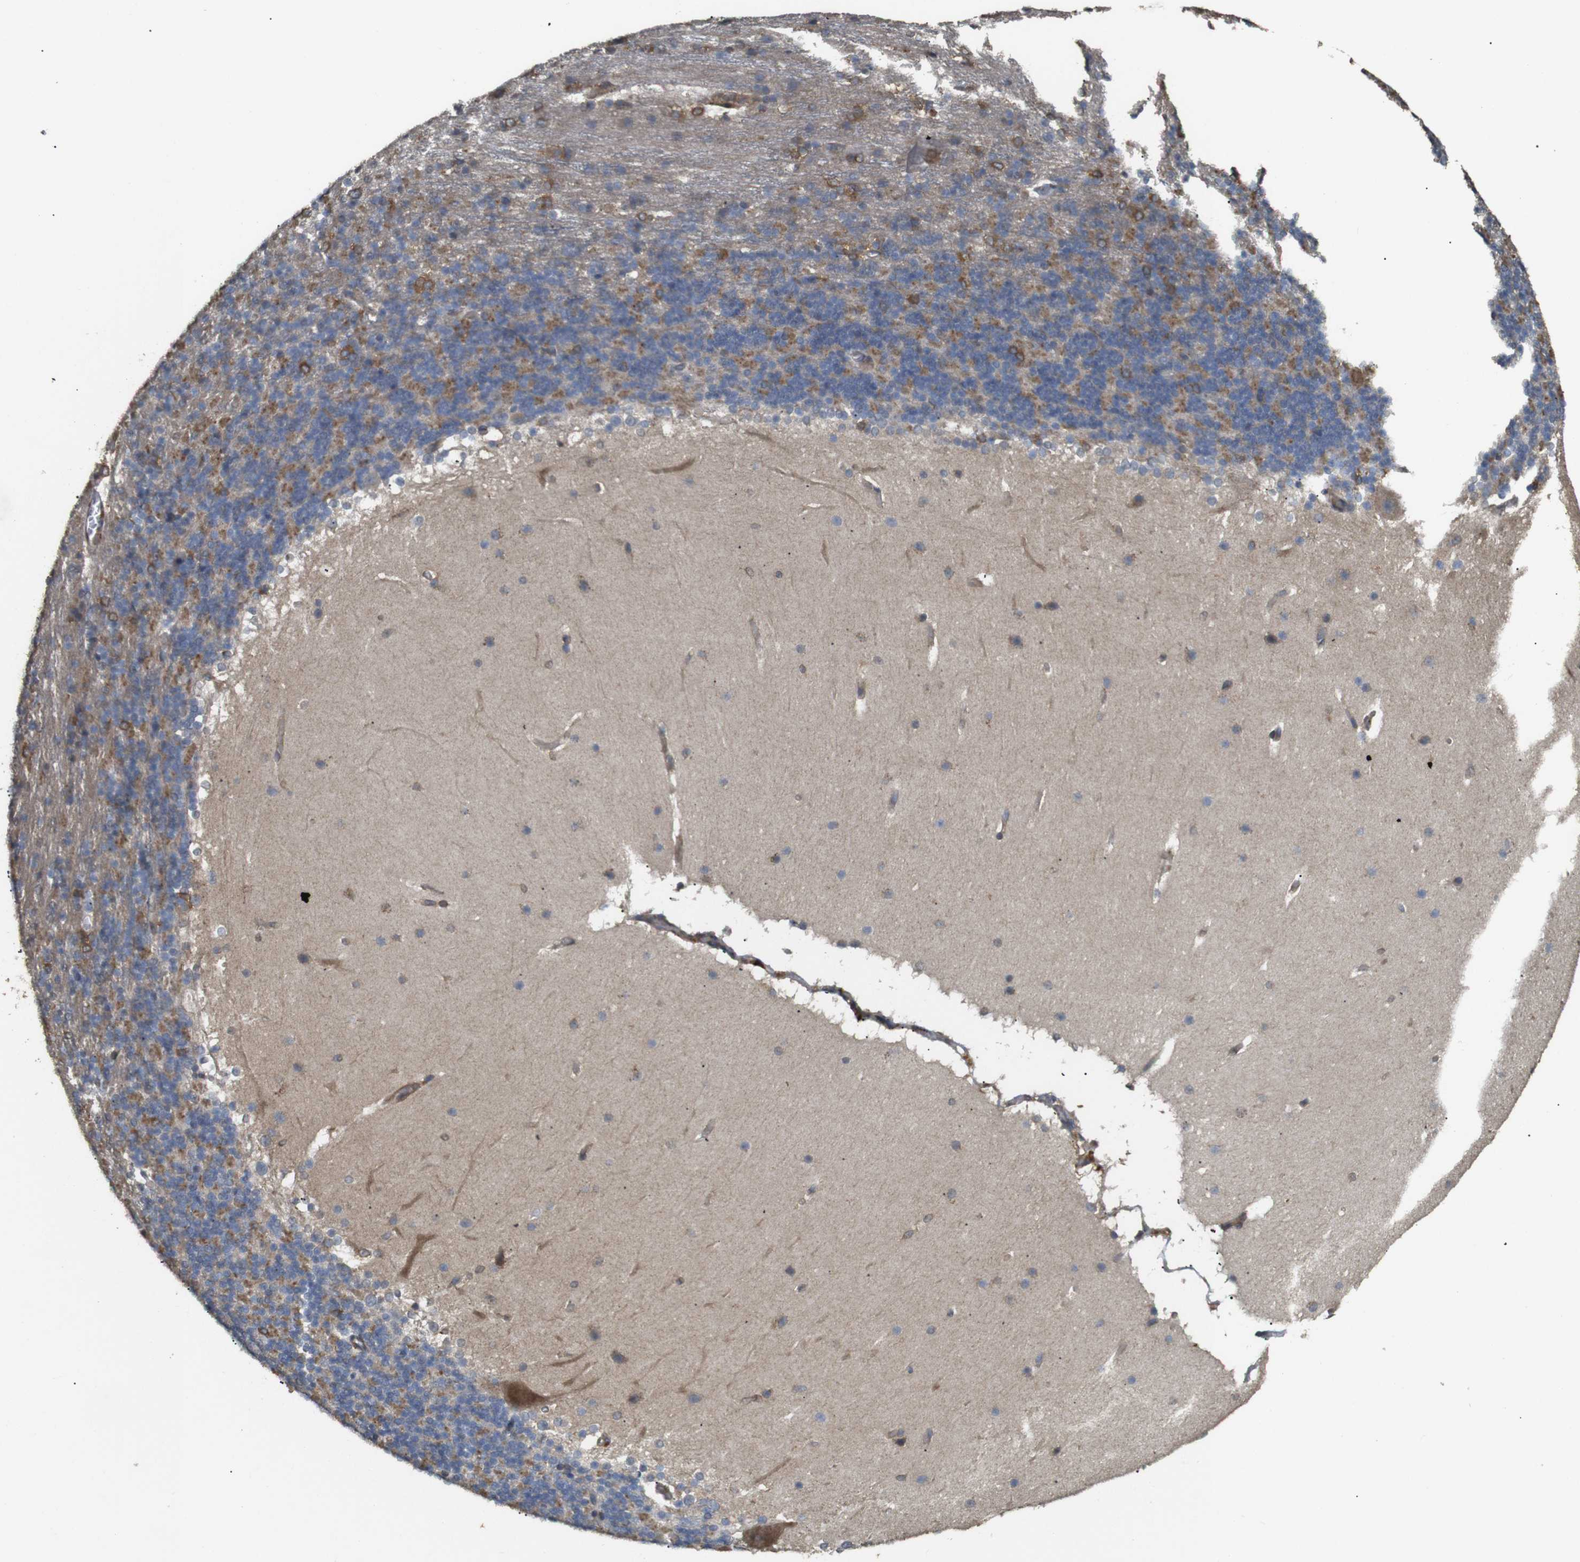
{"staining": {"intensity": "moderate", "quantity": "25%-75%", "location": "cytoplasmic/membranous"}, "tissue": "cerebellum", "cell_type": "Cells in granular layer", "image_type": "normal", "snomed": [{"axis": "morphology", "description": "Normal tissue, NOS"}, {"axis": "topography", "description": "Cerebellum"}], "caption": "Cerebellum stained with IHC displays moderate cytoplasmic/membranous expression in about 25%-75% of cells in granular layer.", "gene": "KSR1", "patient": {"sex": "female", "age": 19}}